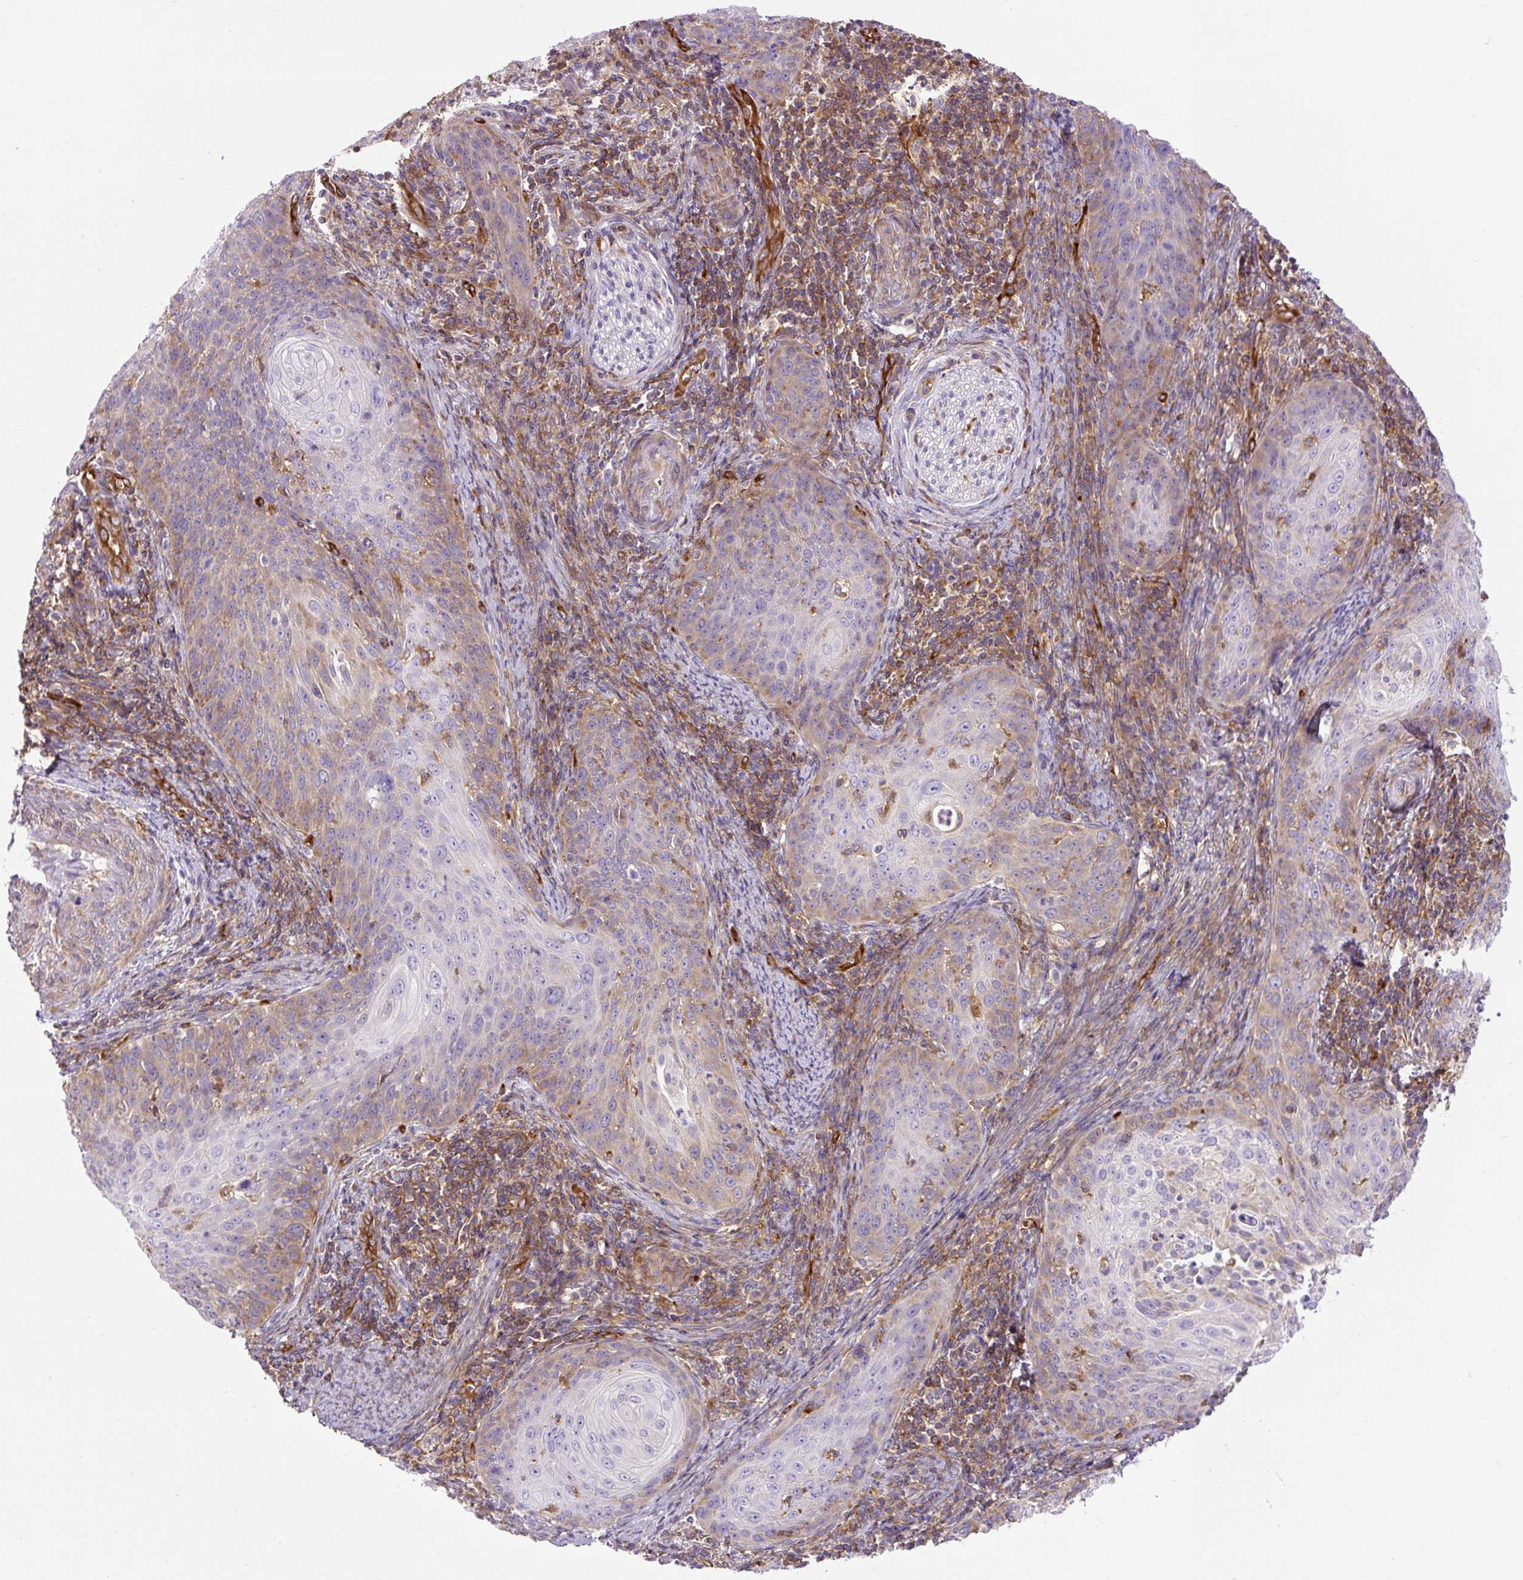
{"staining": {"intensity": "moderate", "quantity": "<25%", "location": "cytoplasmic/membranous"}, "tissue": "cervical cancer", "cell_type": "Tumor cells", "image_type": "cancer", "snomed": [{"axis": "morphology", "description": "Squamous cell carcinoma, NOS"}, {"axis": "topography", "description": "Cervix"}], "caption": "DAB immunohistochemical staining of cervical cancer shows moderate cytoplasmic/membranous protein staining in approximately <25% of tumor cells. Using DAB (brown) and hematoxylin (blue) stains, captured at high magnification using brightfield microscopy.", "gene": "MAP1S", "patient": {"sex": "female", "age": 30}}